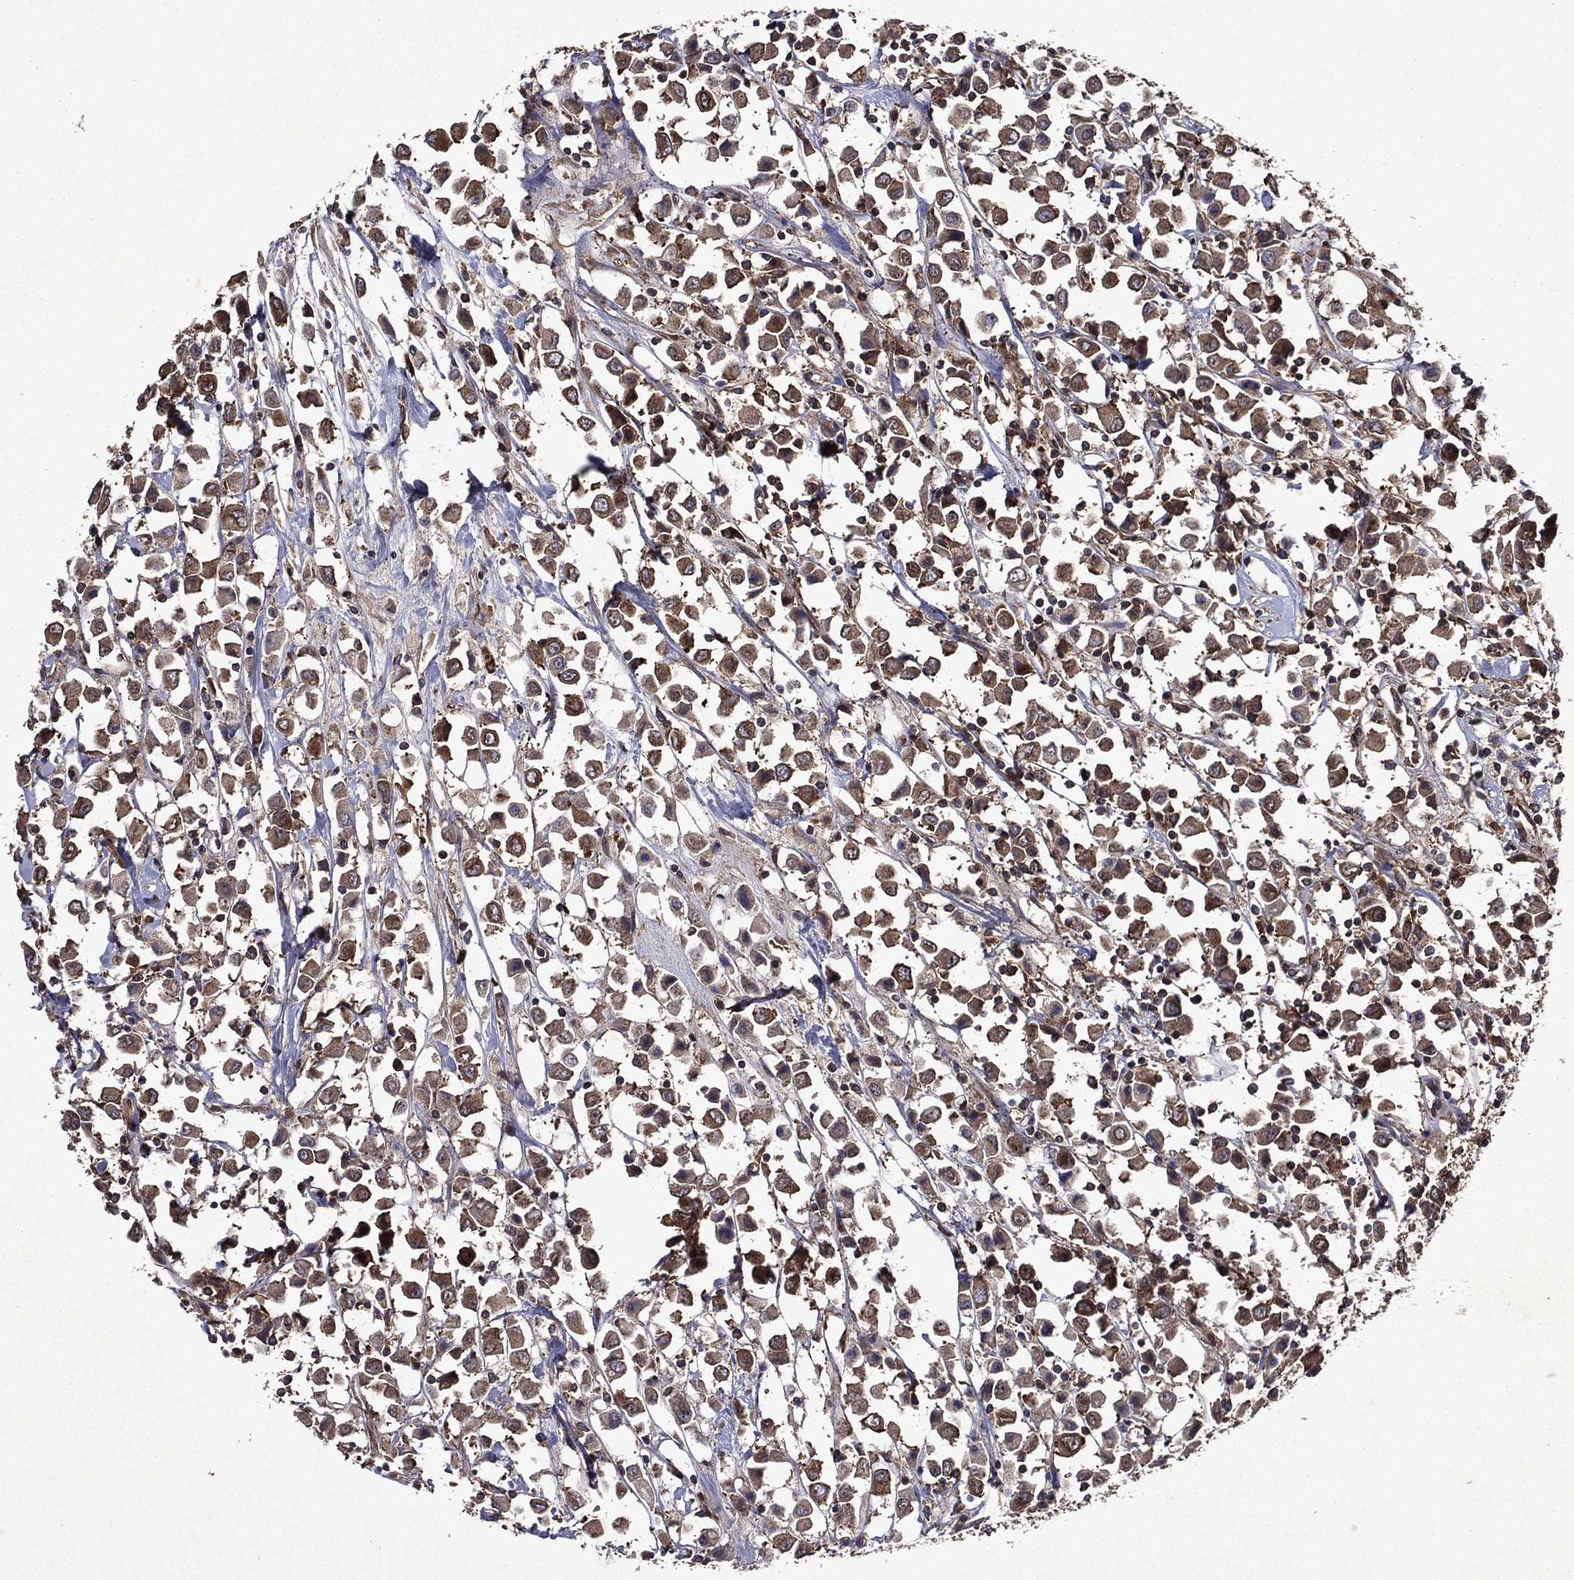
{"staining": {"intensity": "moderate", "quantity": ">75%", "location": "cytoplasmic/membranous"}, "tissue": "breast cancer", "cell_type": "Tumor cells", "image_type": "cancer", "snomed": [{"axis": "morphology", "description": "Duct carcinoma"}, {"axis": "topography", "description": "Breast"}], "caption": "Human intraductal carcinoma (breast) stained with a brown dye shows moderate cytoplasmic/membranous positive positivity in about >75% of tumor cells.", "gene": "EIF2B4", "patient": {"sex": "female", "age": 61}}